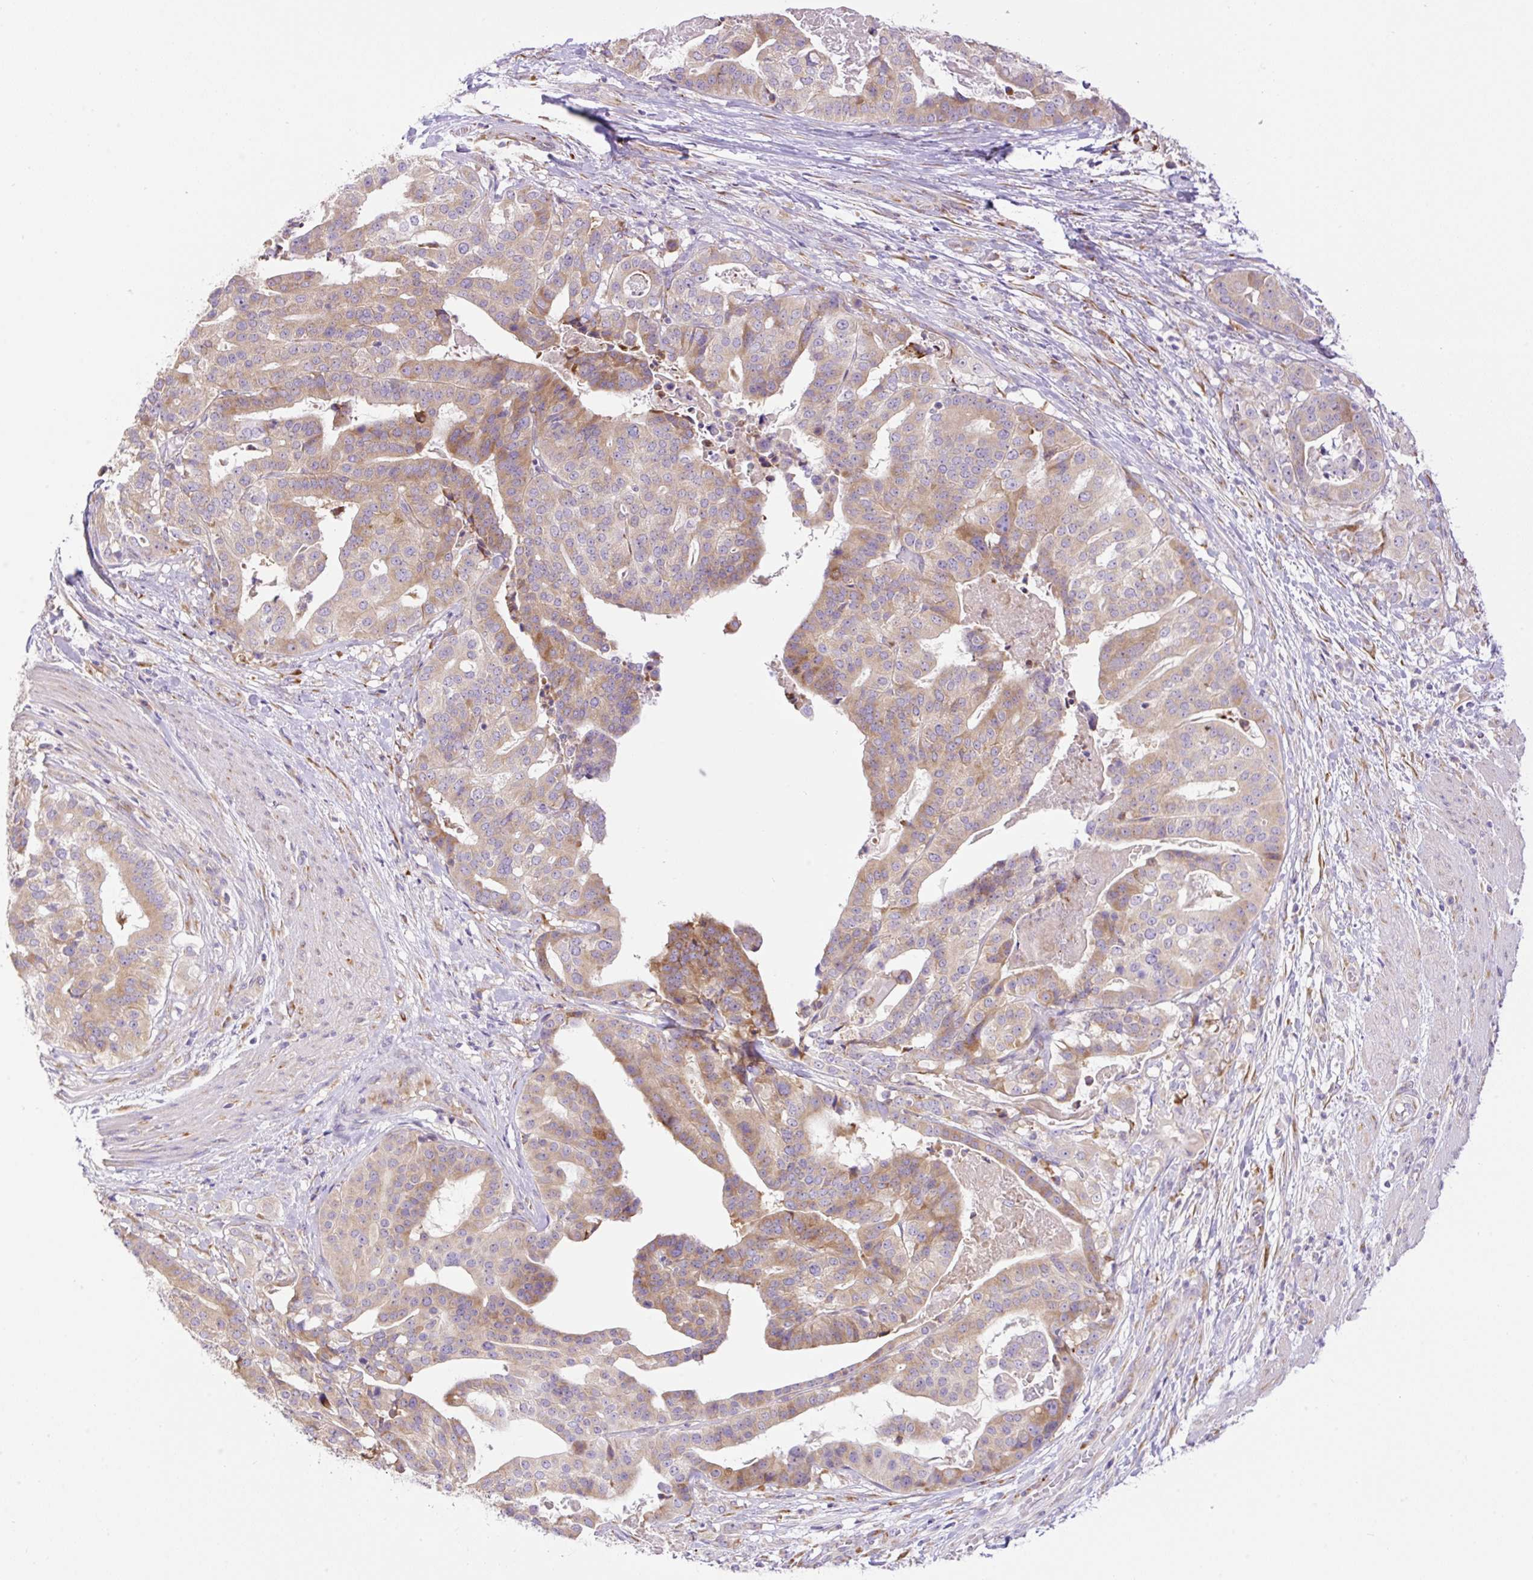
{"staining": {"intensity": "moderate", "quantity": "25%-75%", "location": "cytoplasmic/membranous"}, "tissue": "stomach cancer", "cell_type": "Tumor cells", "image_type": "cancer", "snomed": [{"axis": "morphology", "description": "Adenocarcinoma, NOS"}, {"axis": "topography", "description": "Stomach"}], "caption": "Adenocarcinoma (stomach) stained for a protein (brown) shows moderate cytoplasmic/membranous positive expression in approximately 25%-75% of tumor cells.", "gene": "POFUT1", "patient": {"sex": "male", "age": 48}}